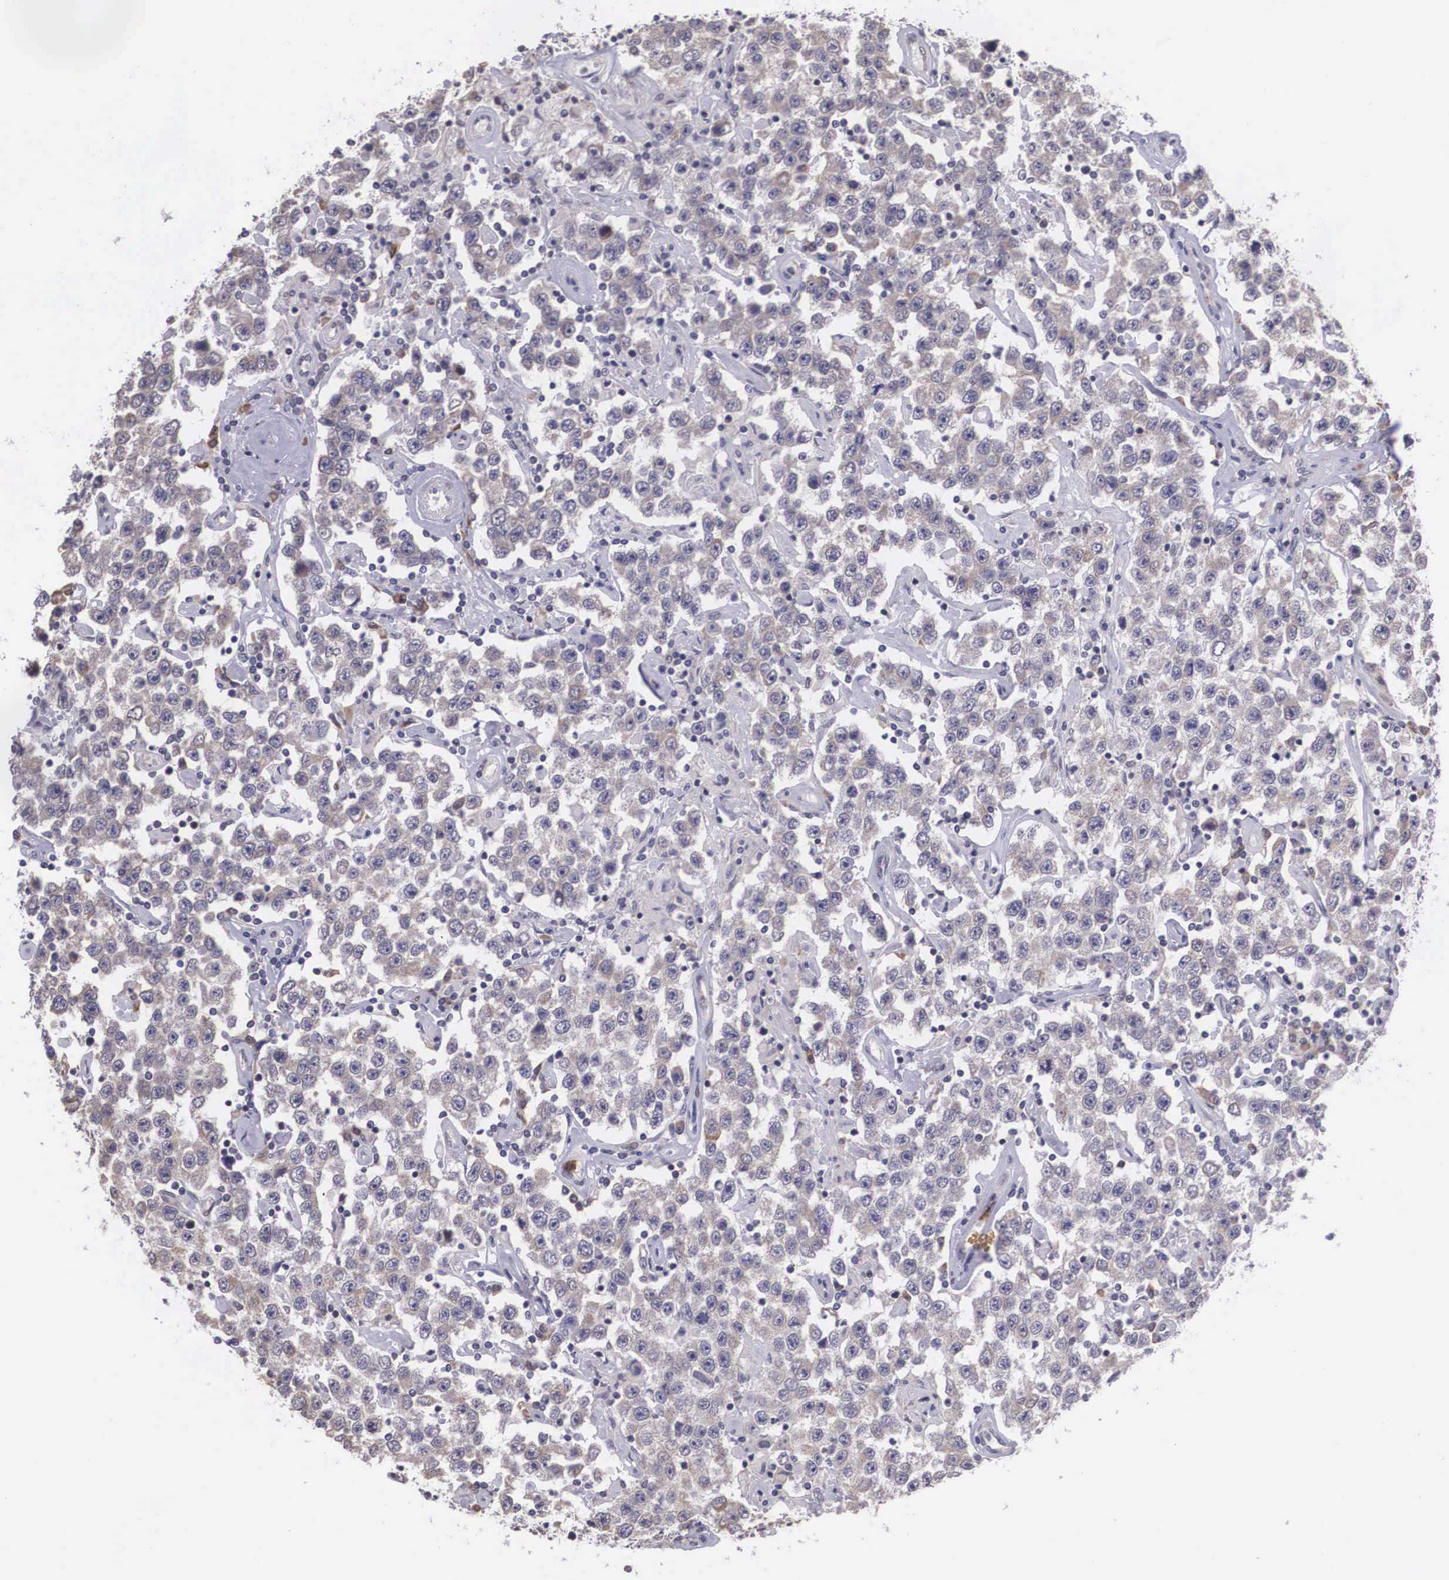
{"staining": {"intensity": "negative", "quantity": "none", "location": "none"}, "tissue": "testis cancer", "cell_type": "Tumor cells", "image_type": "cancer", "snomed": [{"axis": "morphology", "description": "Seminoma, NOS"}, {"axis": "topography", "description": "Testis"}], "caption": "Seminoma (testis) was stained to show a protein in brown. There is no significant expression in tumor cells.", "gene": "SLC25A21", "patient": {"sex": "male", "age": 52}}